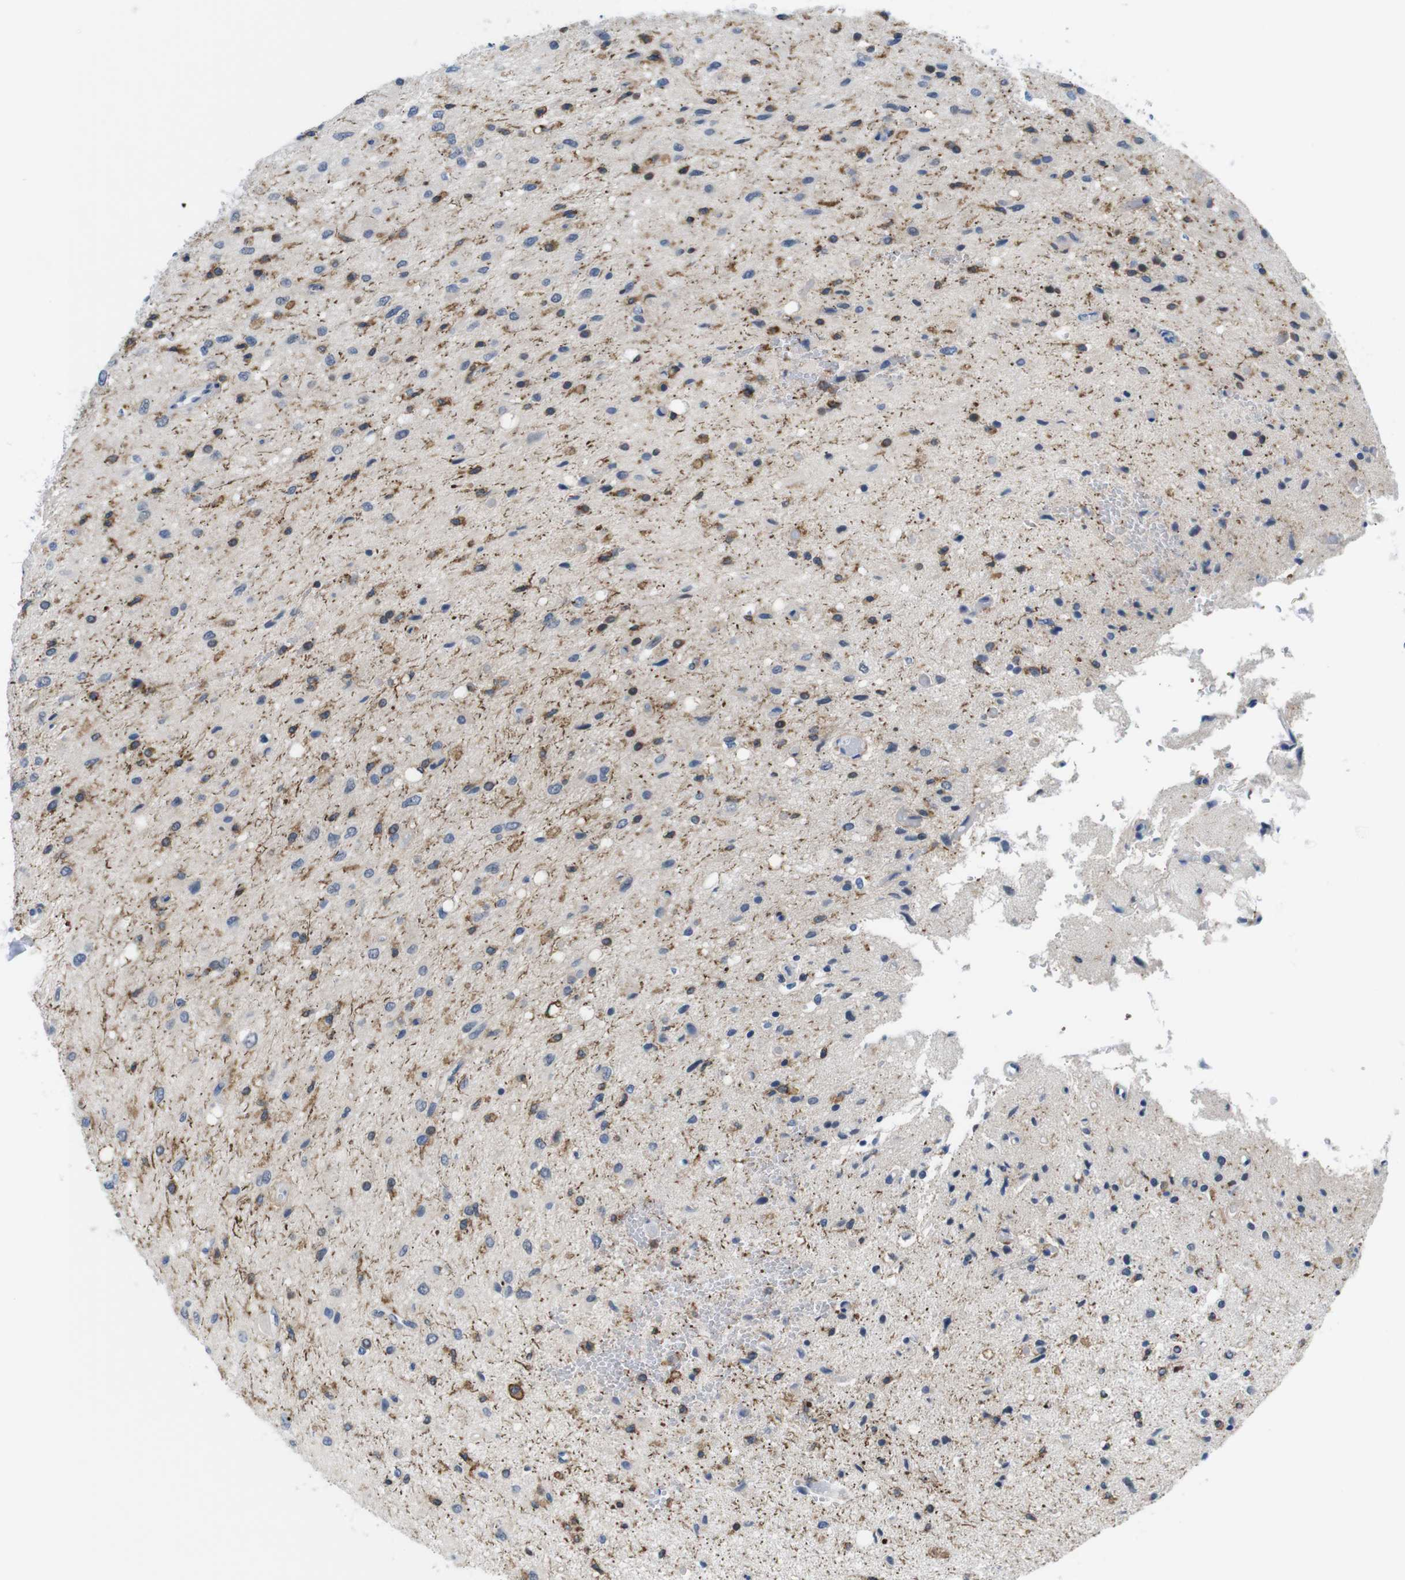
{"staining": {"intensity": "weak", "quantity": "<25%", "location": "cytoplasmic/membranous"}, "tissue": "glioma", "cell_type": "Tumor cells", "image_type": "cancer", "snomed": [{"axis": "morphology", "description": "Glioma, malignant, Low grade"}, {"axis": "topography", "description": "Brain"}], "caption": "The photomicrograph demonstrates no significant staining in tumor cells of glioma. (DAB (3,3'-diaminobenzidine) immunohistochemistry with hematoxylin counter stain).", "gene": "CD300C", "patient": {"sex": "male", "age": 77}}